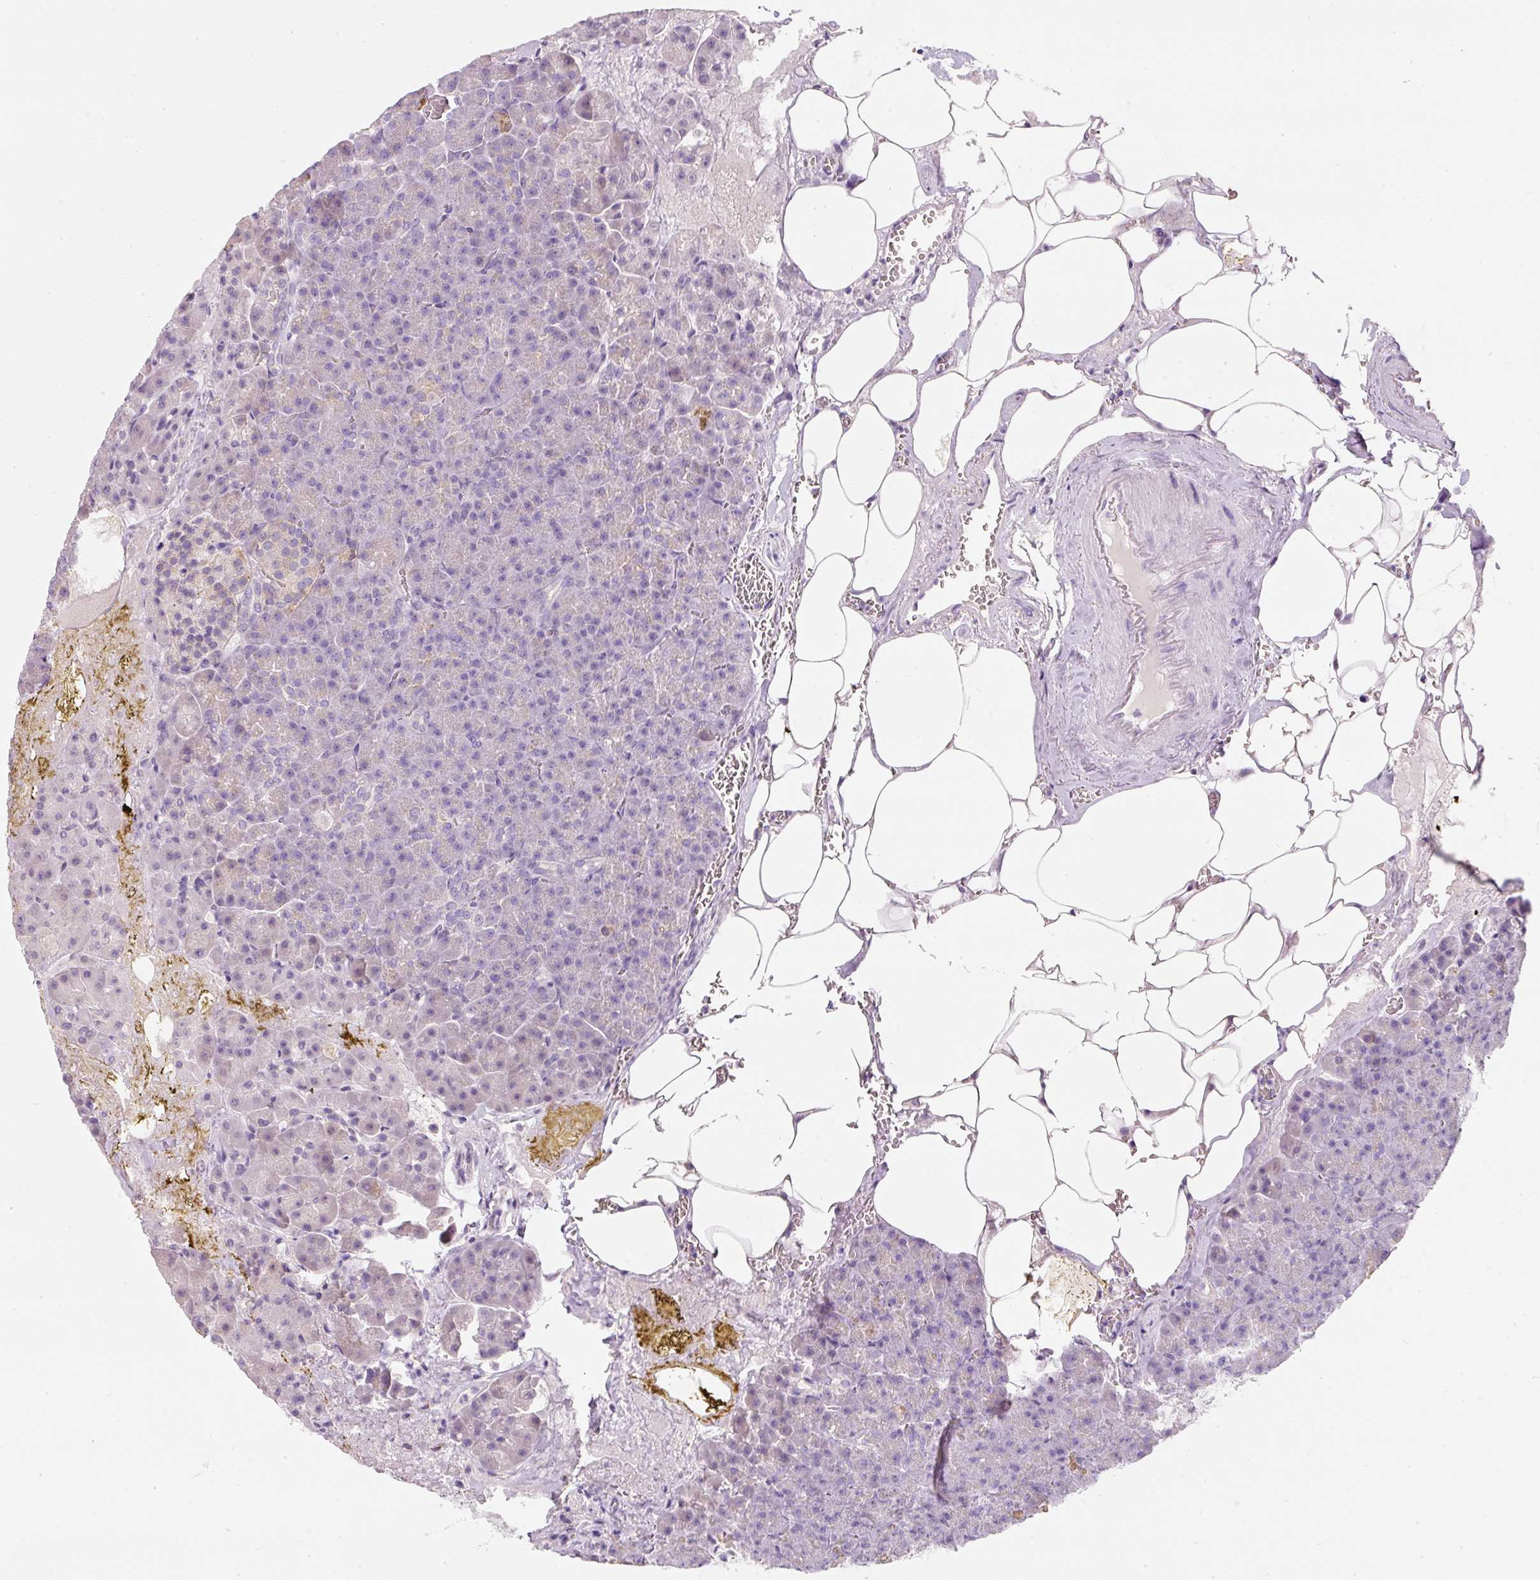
{"staining": {"intensity": "weak", "quantity": "<25%", "location": "cytoplasmic/membranous"}, "tissue": "pancreas", "cell_type": "Exocrine glandular cells", "image_type": "normal", "snomed": [{"axis": "morphology", "description": "Normal tissue, NOS"}, {"axis": "topography", "description": "Pancreas"}], "caption": "Histopathology image shows no significant protein expression in exocrine glandular cells of benign pancreas. (DAB immunohistochemistry (IHC) with hematoxylin counter stain).", "gene": "DNM1", "patient": {"sex": "female", "age": 74}}